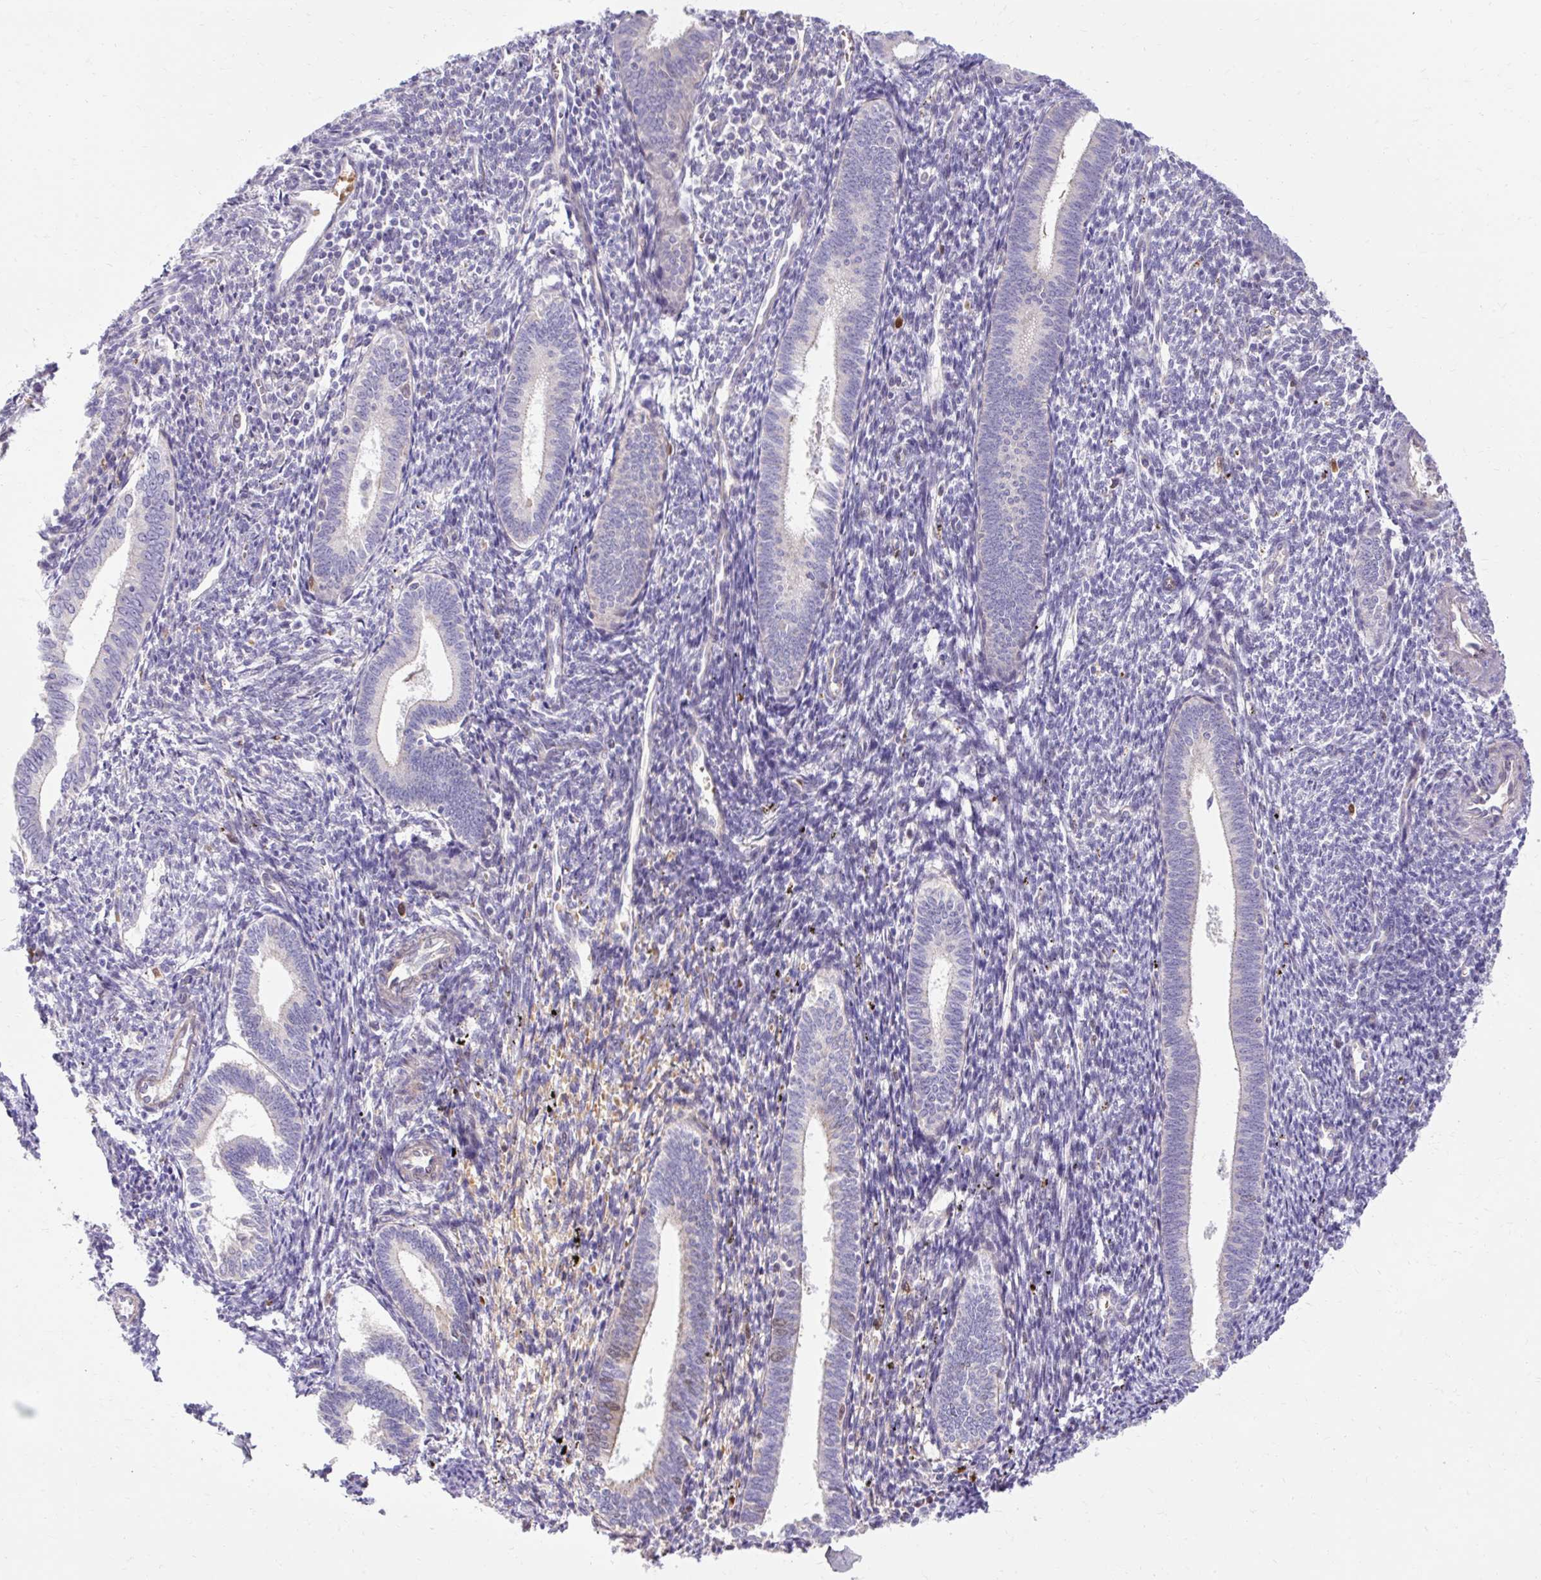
{"staining": {"intensity": "negative", "quantity": "none", "location": "none"}, "tissue": "endometrium", "cell_type": "Cells in endometrial stroma", "image_type": "normal", "snomed": [{"axis": "morphology", "description": "Normal tissue, NOS"}, {"axis": "topography", "description": "Endometrium"}], "caption": "Protein analysis of normal endometrium demonstrates no significant expression in cells in endometrial stroma.", "gene": "USHBP1", "patient": {"sex": "female", "age": 41}}